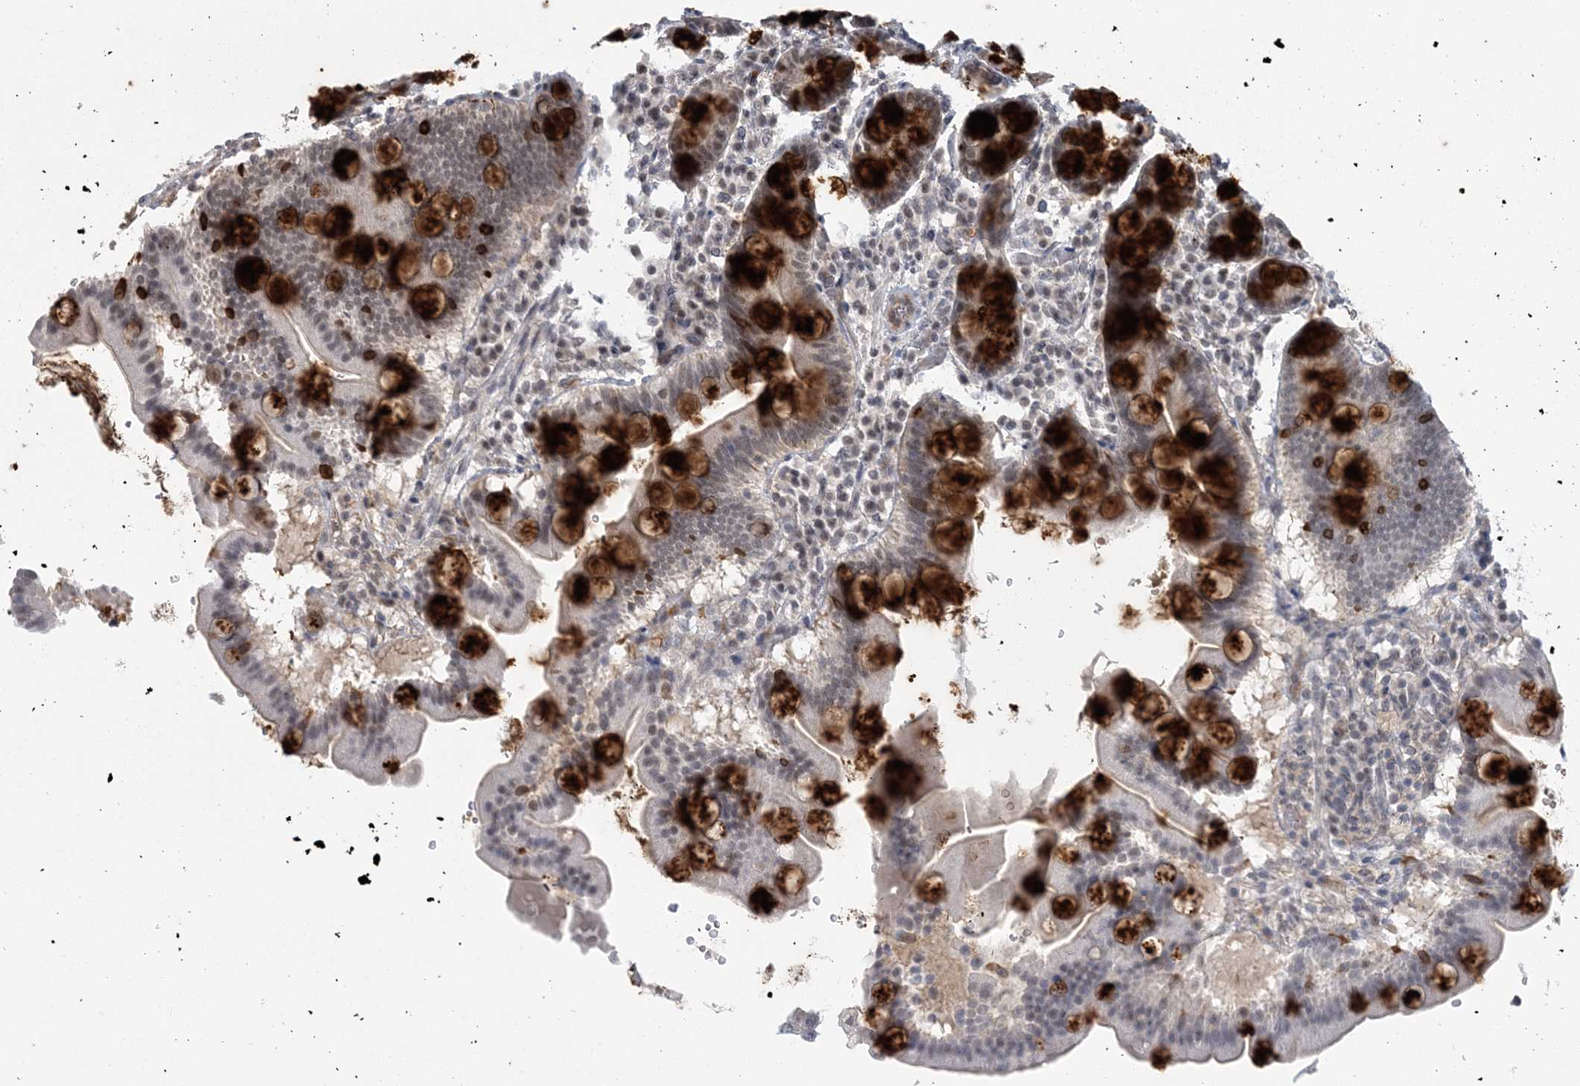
{"staining": {"intensity": "strong", "quantity": ">75%", "location": "cytoplasmic/membranous,nuclear"}, "tissue": "duodenum", "cell_type": "Glandular cells", "image_type": "normal", "snomed": [{"axis": "morphology", "description": "Normal tissue, NOS"}, {"axis": "topography", "description": "Duodenum"}], "caption": "Immunohistochemistry (IHC) (DAB) staining of normal human duodenum shows strong cytoplasmic/membranous,nuclear protein expression in about >75% of glandular cells.", "gene": "COPS7B", "patient": {"sex": "male", "age": 50}}